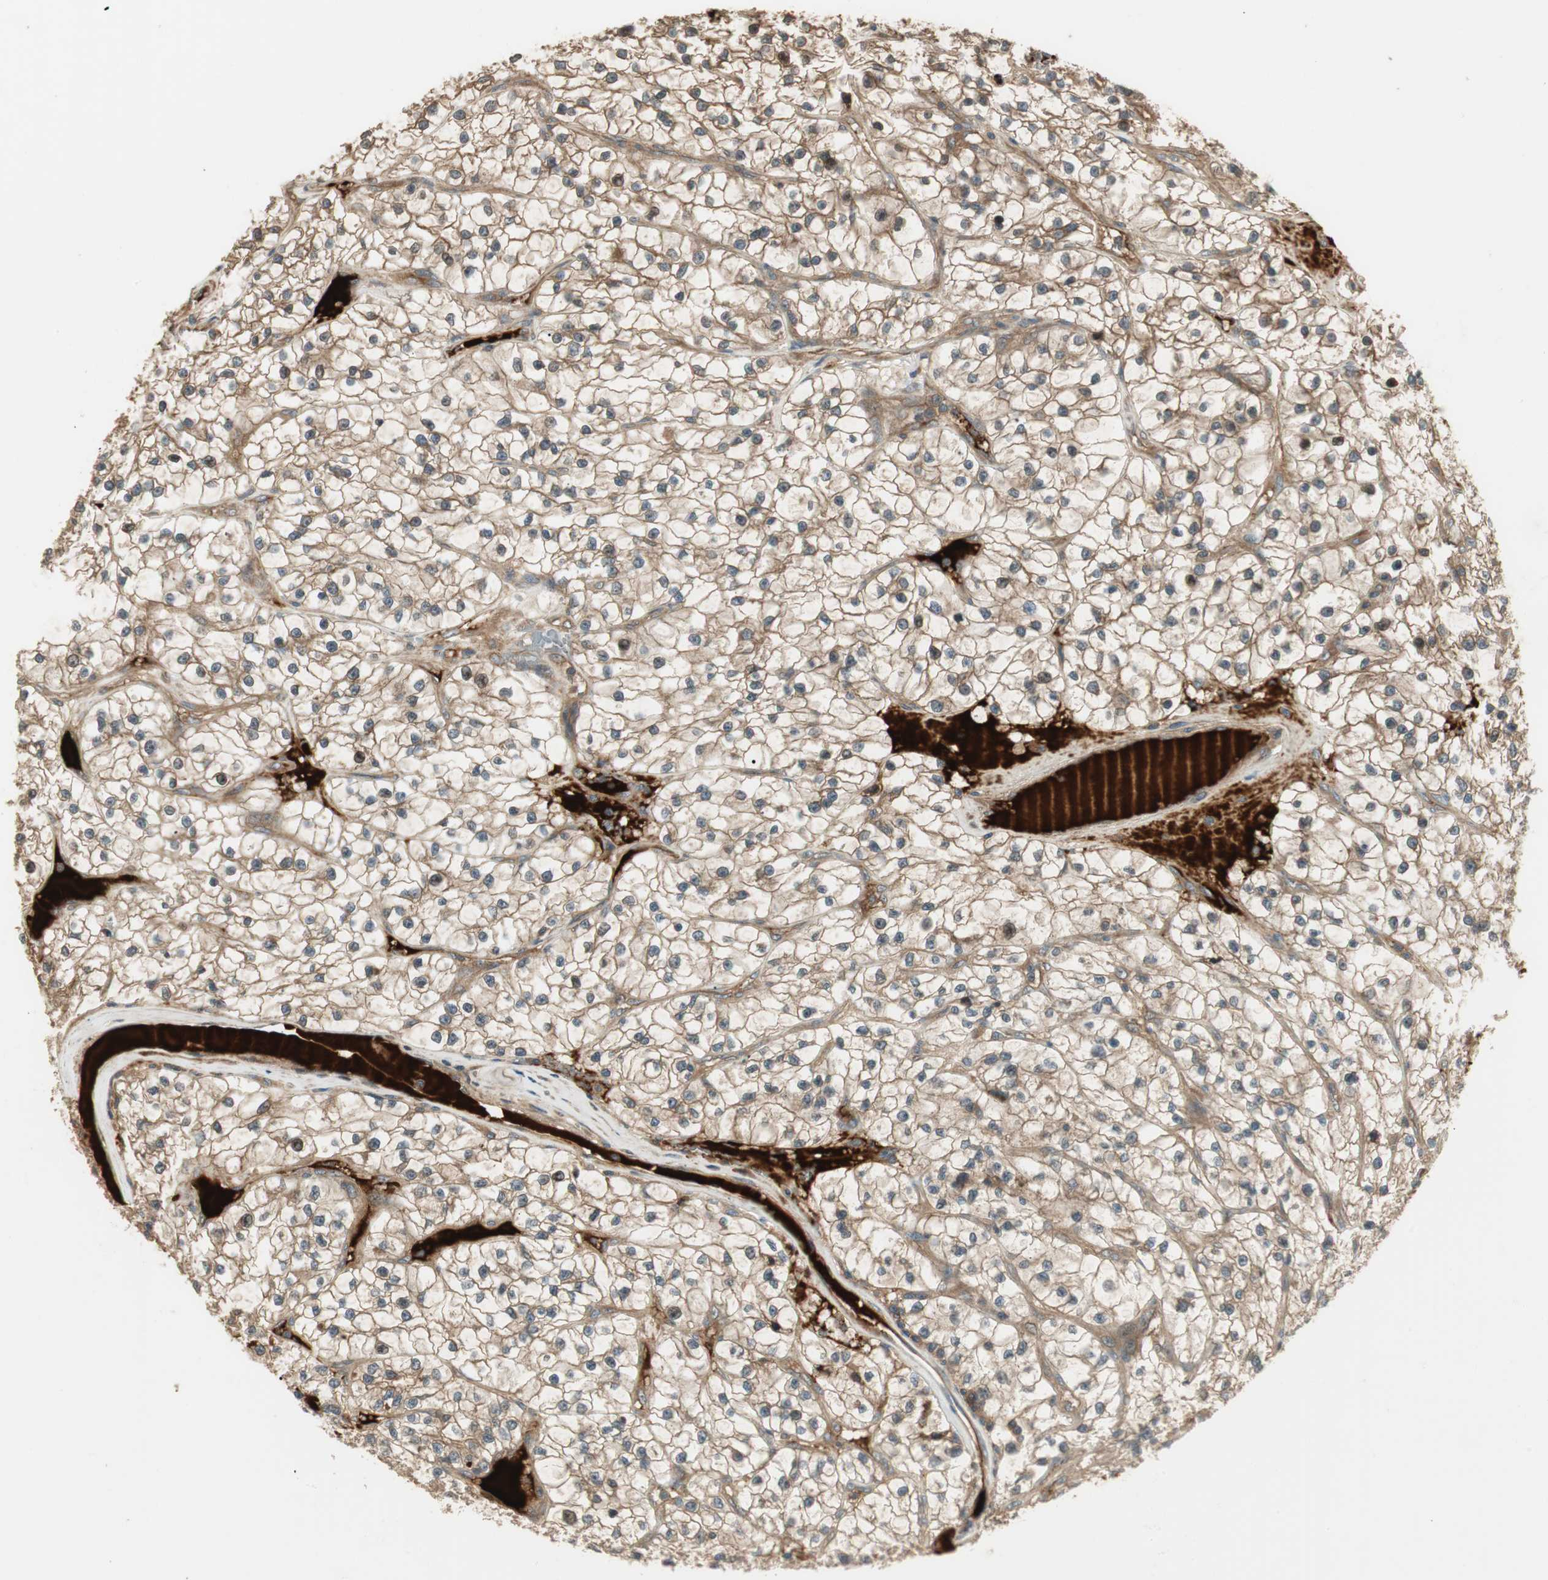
{"staining": {"intensity": "moderate", "quantity": ">75%", "location": "cytoplasmic/membranous"}, "tissue": "renal cancer", "cell_type": "Tumor cells", "image_type": "cancer", "snomed": [{"axis": "morphology", "description": "Adenocarcinoma, NOS"}, {"axis": "topography", "description": "Kidney"}], "caption": "Human renal cancer (adenocarcinoma) stained for a protein (brown) displays moderate cytoplasmic/membranous positive staining in approximately >75% of tumor cells.", "gene": "PFDN5", "patient": {"sex": "female", "age": 57}}